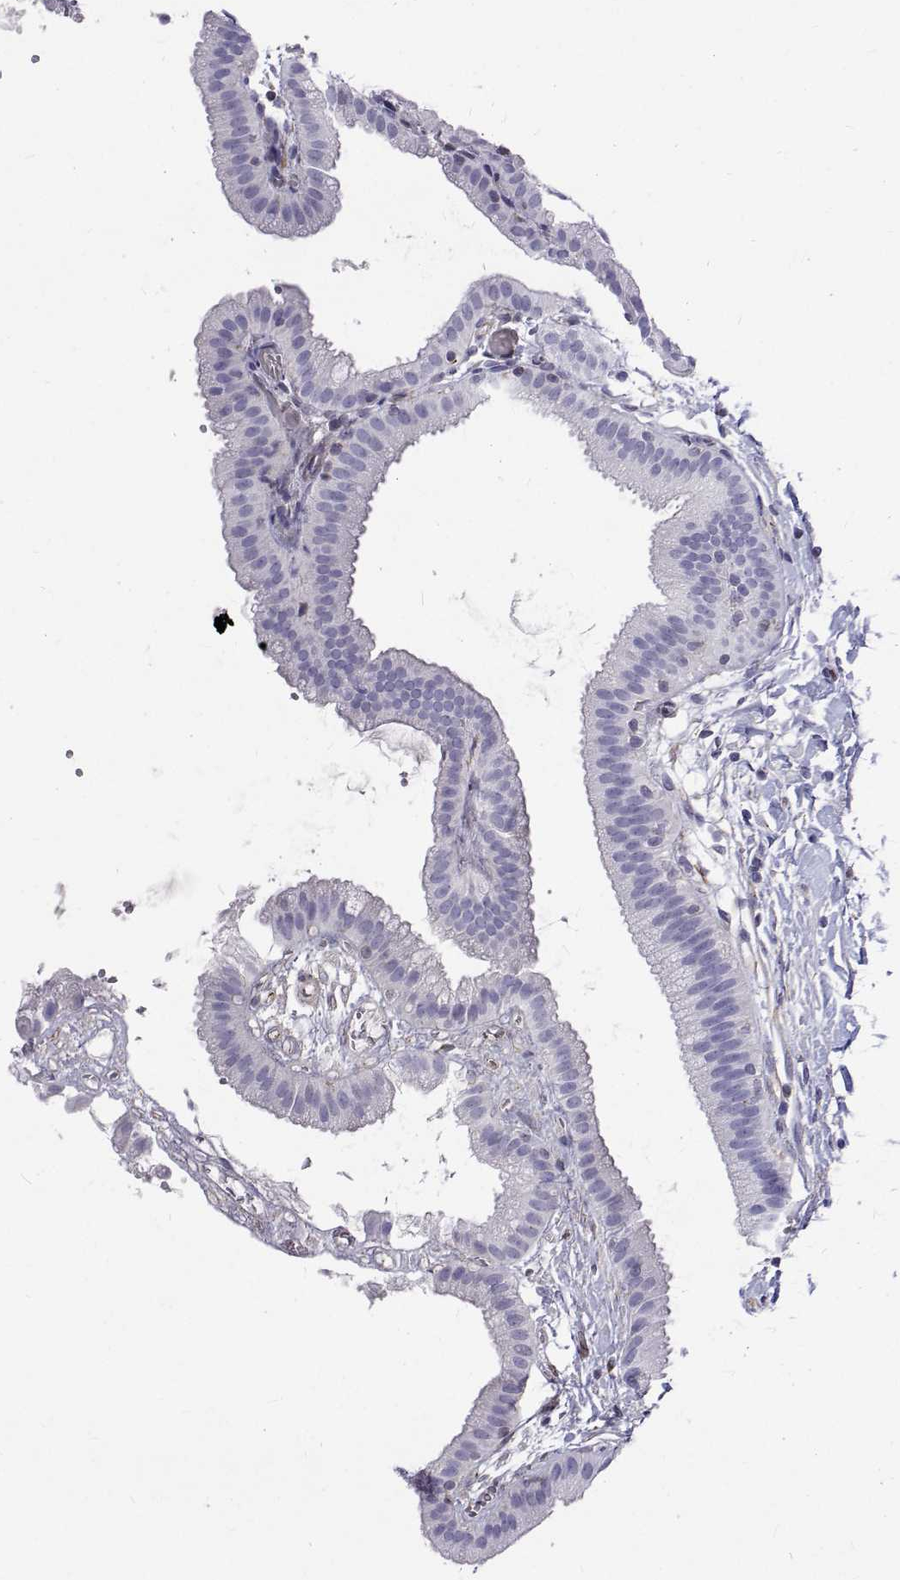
{"staining": {"intensity": "negative", "quantity": "none", "location": "none"}, "tissue": "gallbladder", "cell_type": "Glandular cells", "image_type": "normal", "snomed": [{"axis": "morphology", "description": "Normal tissue, NOS"}, {"axis": "topography", "description": "Gallbladder"}], "caption": "IHC of unremarkable human gallbladder demonstrates no positivity in glandular cells. The staining was performed using DAB to visualize the protein expression in brown, while the nuclei were stained in blue with hematoxylin (Magnification: 20x).", "gene": "OPRPN", "patient": {"sex": "female", "age": 63}}